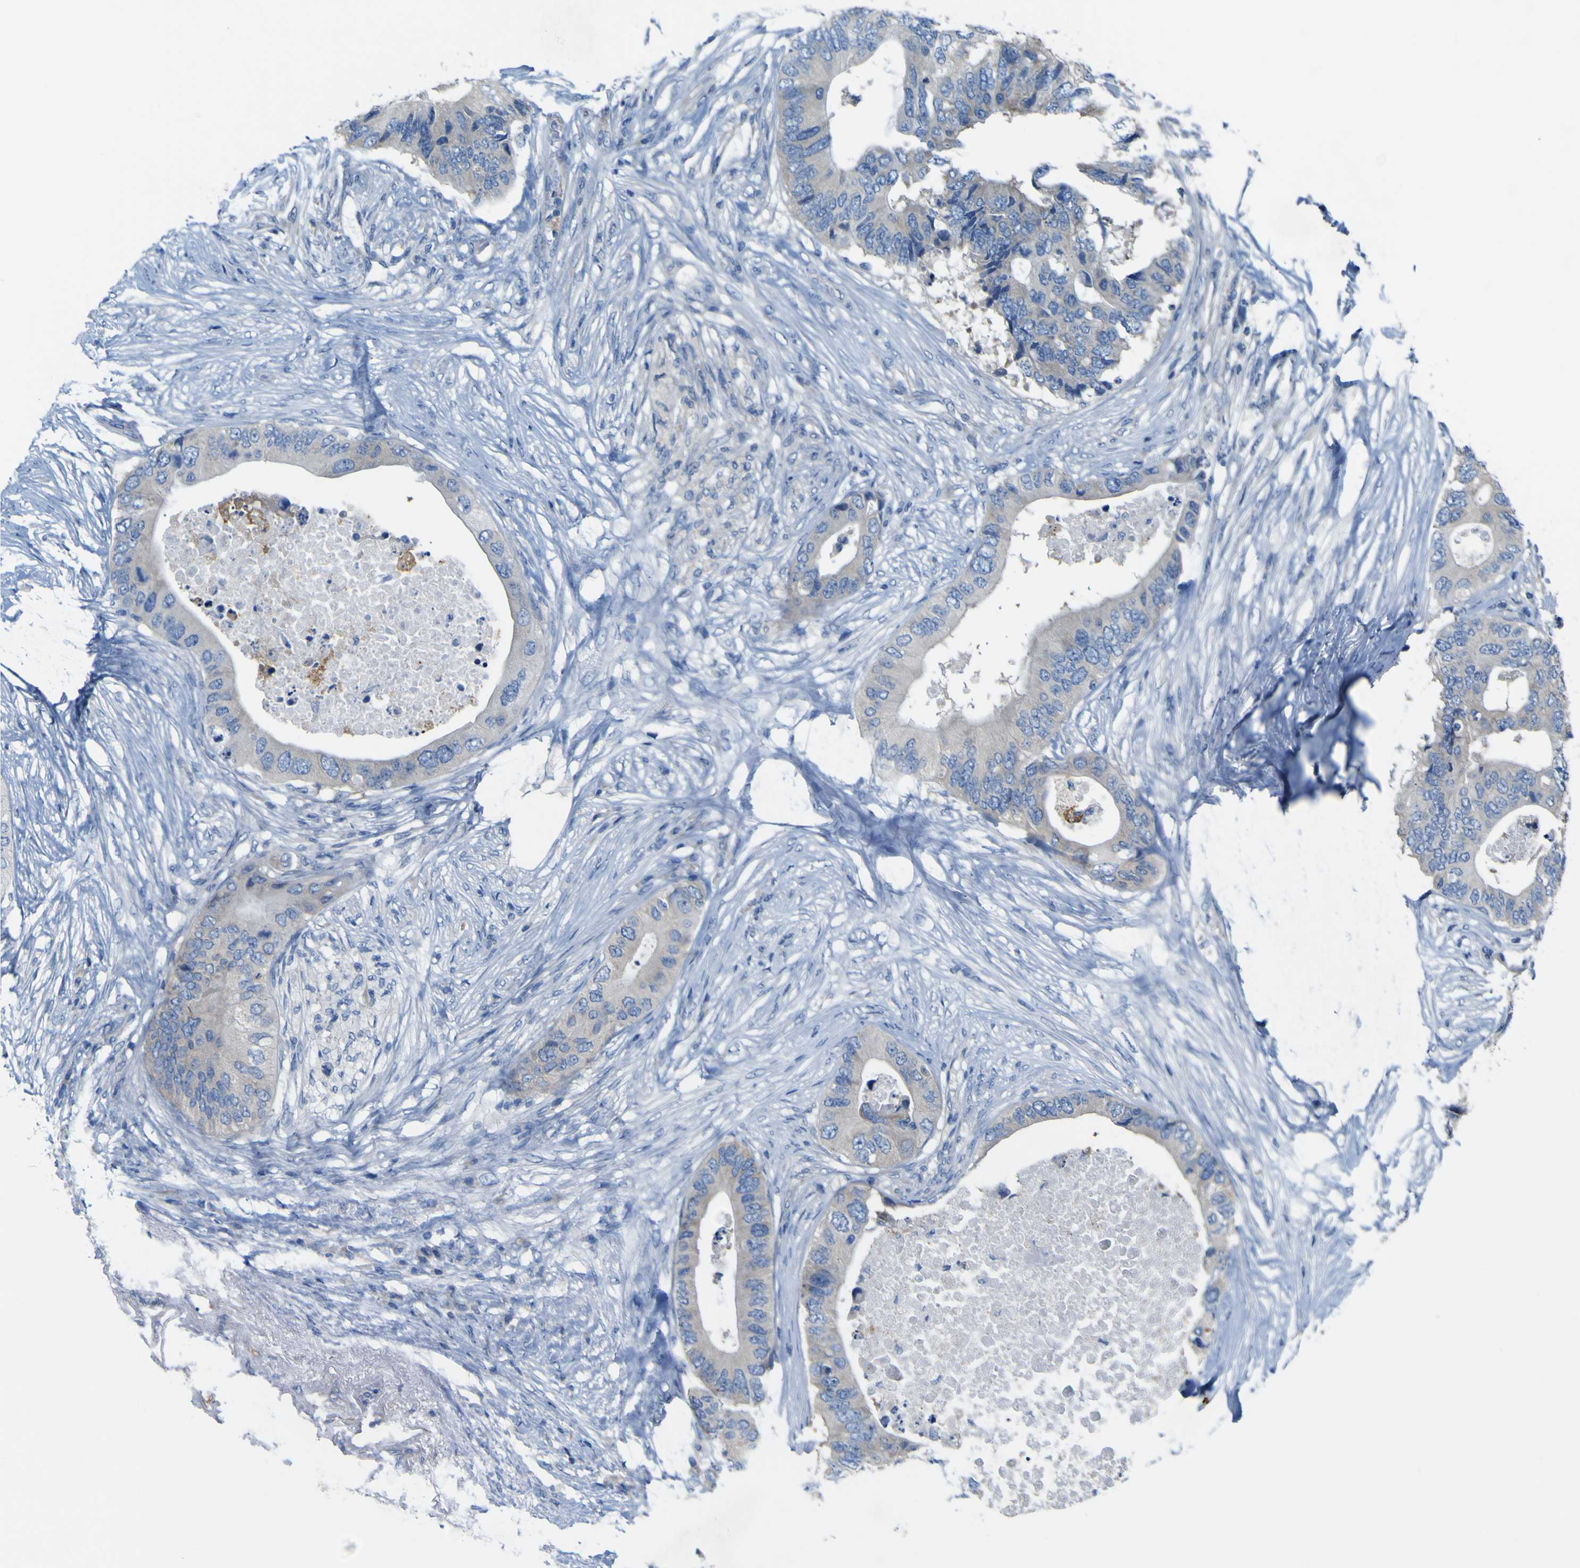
{"staining": {"intensity": "negative", "quantity": "none", "location": "none"}, "tissue": "colorectal cancer", "cell_type": "Tumor cells", "image_type": "cancer", "snomed": [{"axis": "morphology", "description": "Adenocarcinoma, NOS"}, {"axis": "topography", "description": "Colon"}], "caption": "Immunohistochemistry (IHC) of colorectal cancer (adenocarcinoma) shows no expression in tumor cells.", "gene": "MYEOV", "patient": {"sex": "male", "age": 71}}